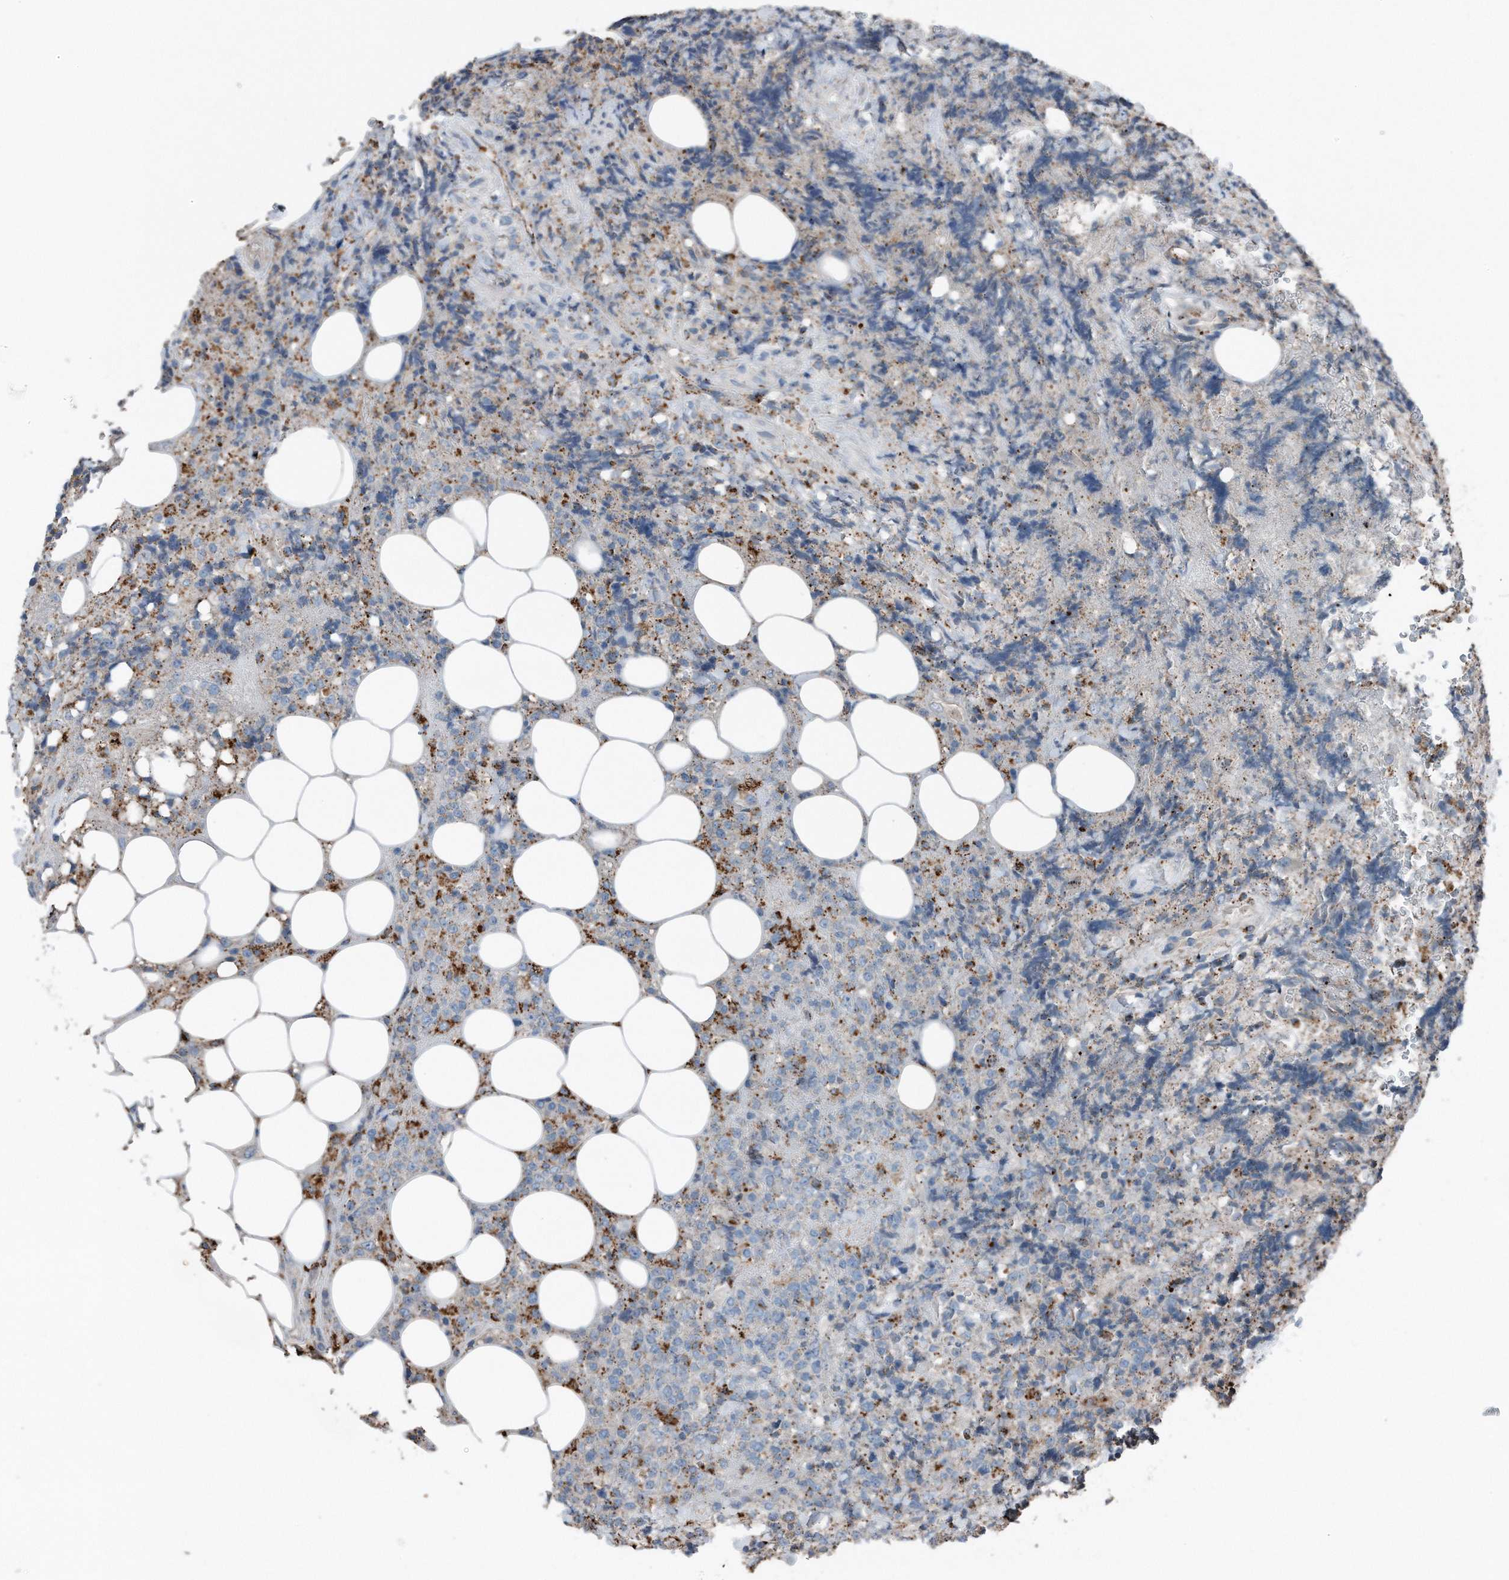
{"staining": {"intensity": "negative", "quantity": "none", "location": "none"}, "tissue": "lymphoma", "cell_type": "Tumor cells", "image_type": "cancer", "snomed": [{"axis": "morphology", "description": "Malignant lymphoma, non-Hodgkin's type, High grade"}, {"axis": "topography", "description": "Lymph node"}], "caption": "Tumor cells show no significant protein positivity in high-grade malignant lymphoma, non-Hodgkin's type.", "gene": "ZNF772", "patient": {"sex": "male", "age": 13}}